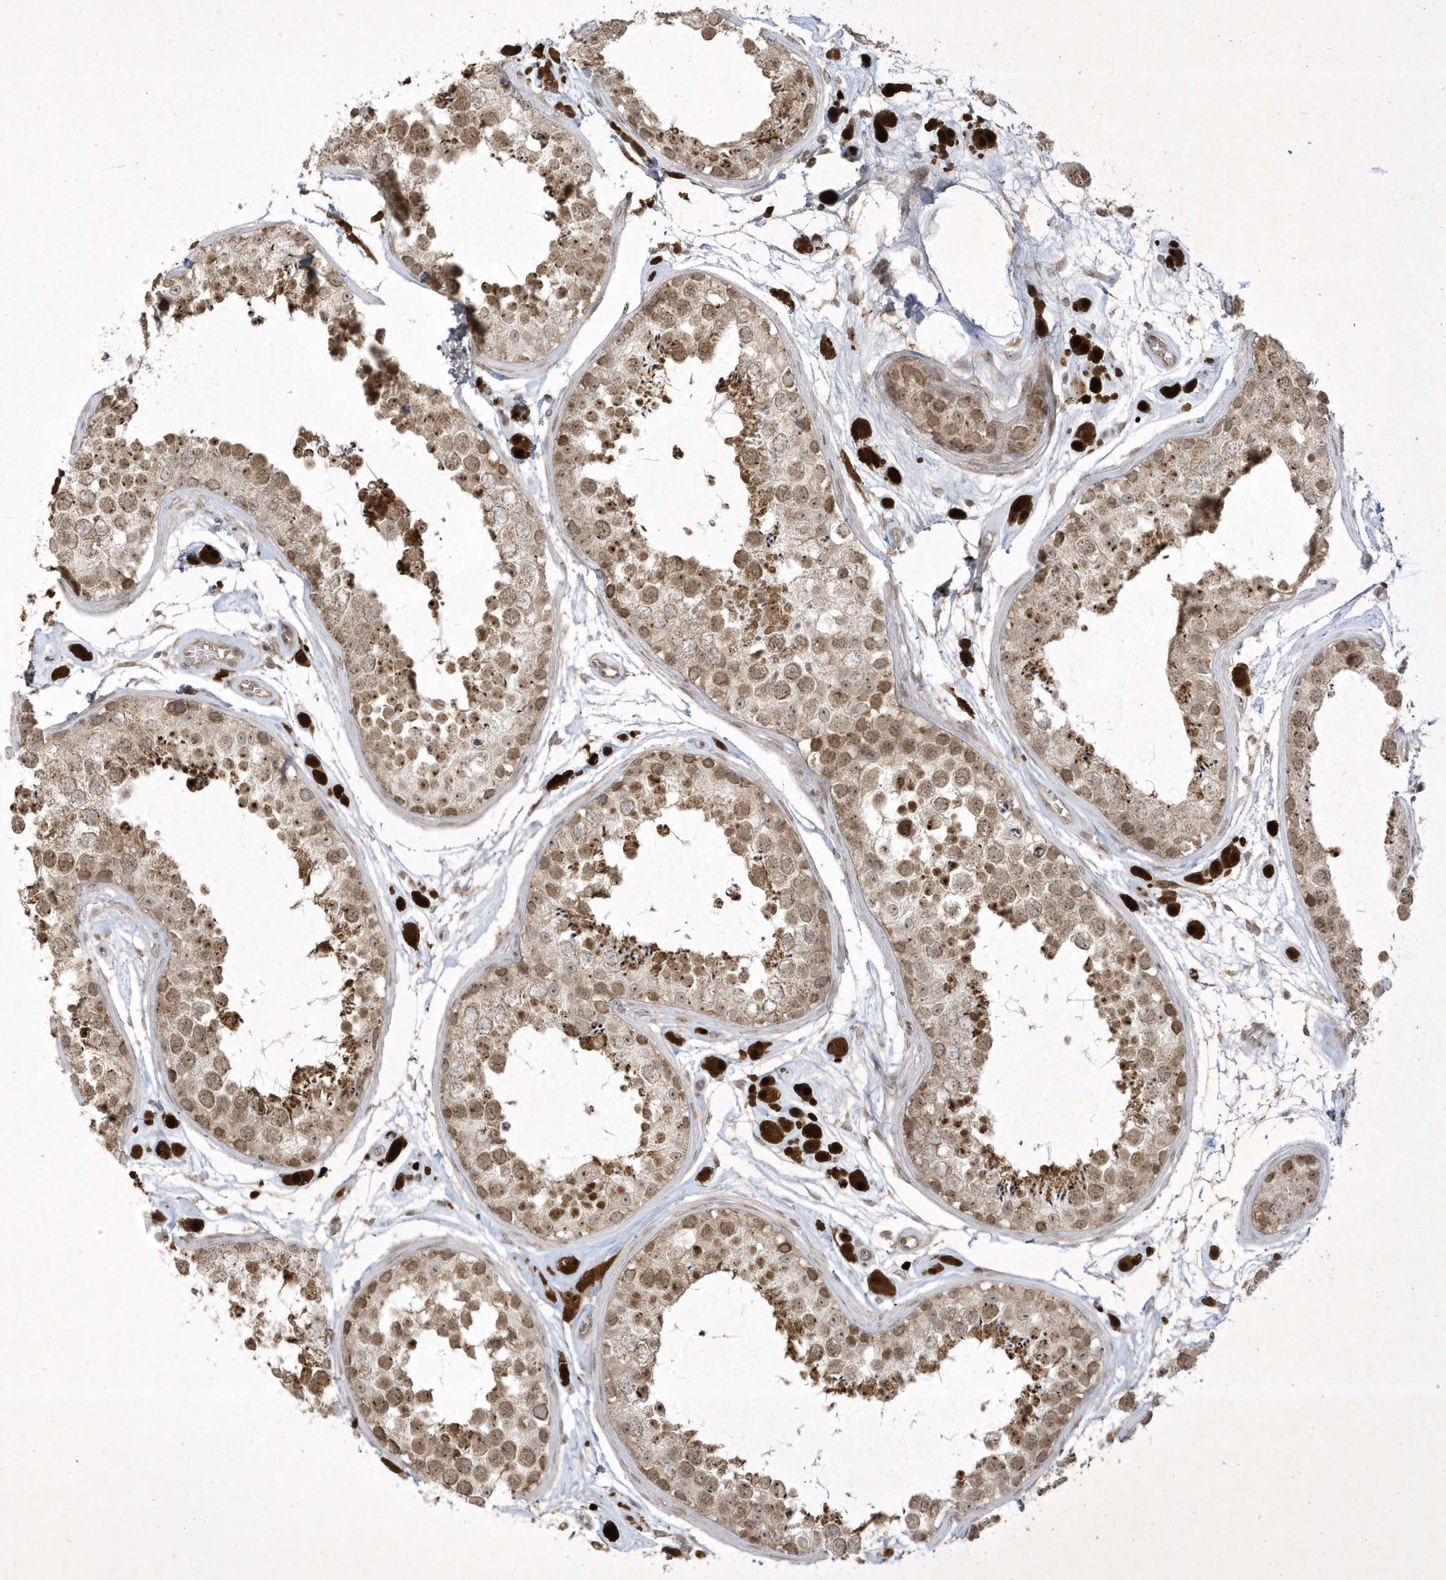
{"staining": {"intensity": "moderate", "quantity": ">75%", "location": "cytoplasmic/membranous,nuclear"}, "tissue": "testis", "cell_type": "Cells in seminiferous ducts", "image_type": "normal", "snomed": [{"axis": "morphology", "description": "Normal tissue, NOS"}, {"axis": "topography", "description": "Testis"}], "caption": "The image shows immunohistochemical staining of normal testis. There is moderate cytoplasmic/membranous,nuclear staining is identified in about >75% of cells in seminiferous ducts. (Stains: DAB in brown, nuclei in blue, Microscopy: brightfield microscopy at high magnification).", "gene": "ZNF213", "patient": {"sex": "male", "age": 25}}